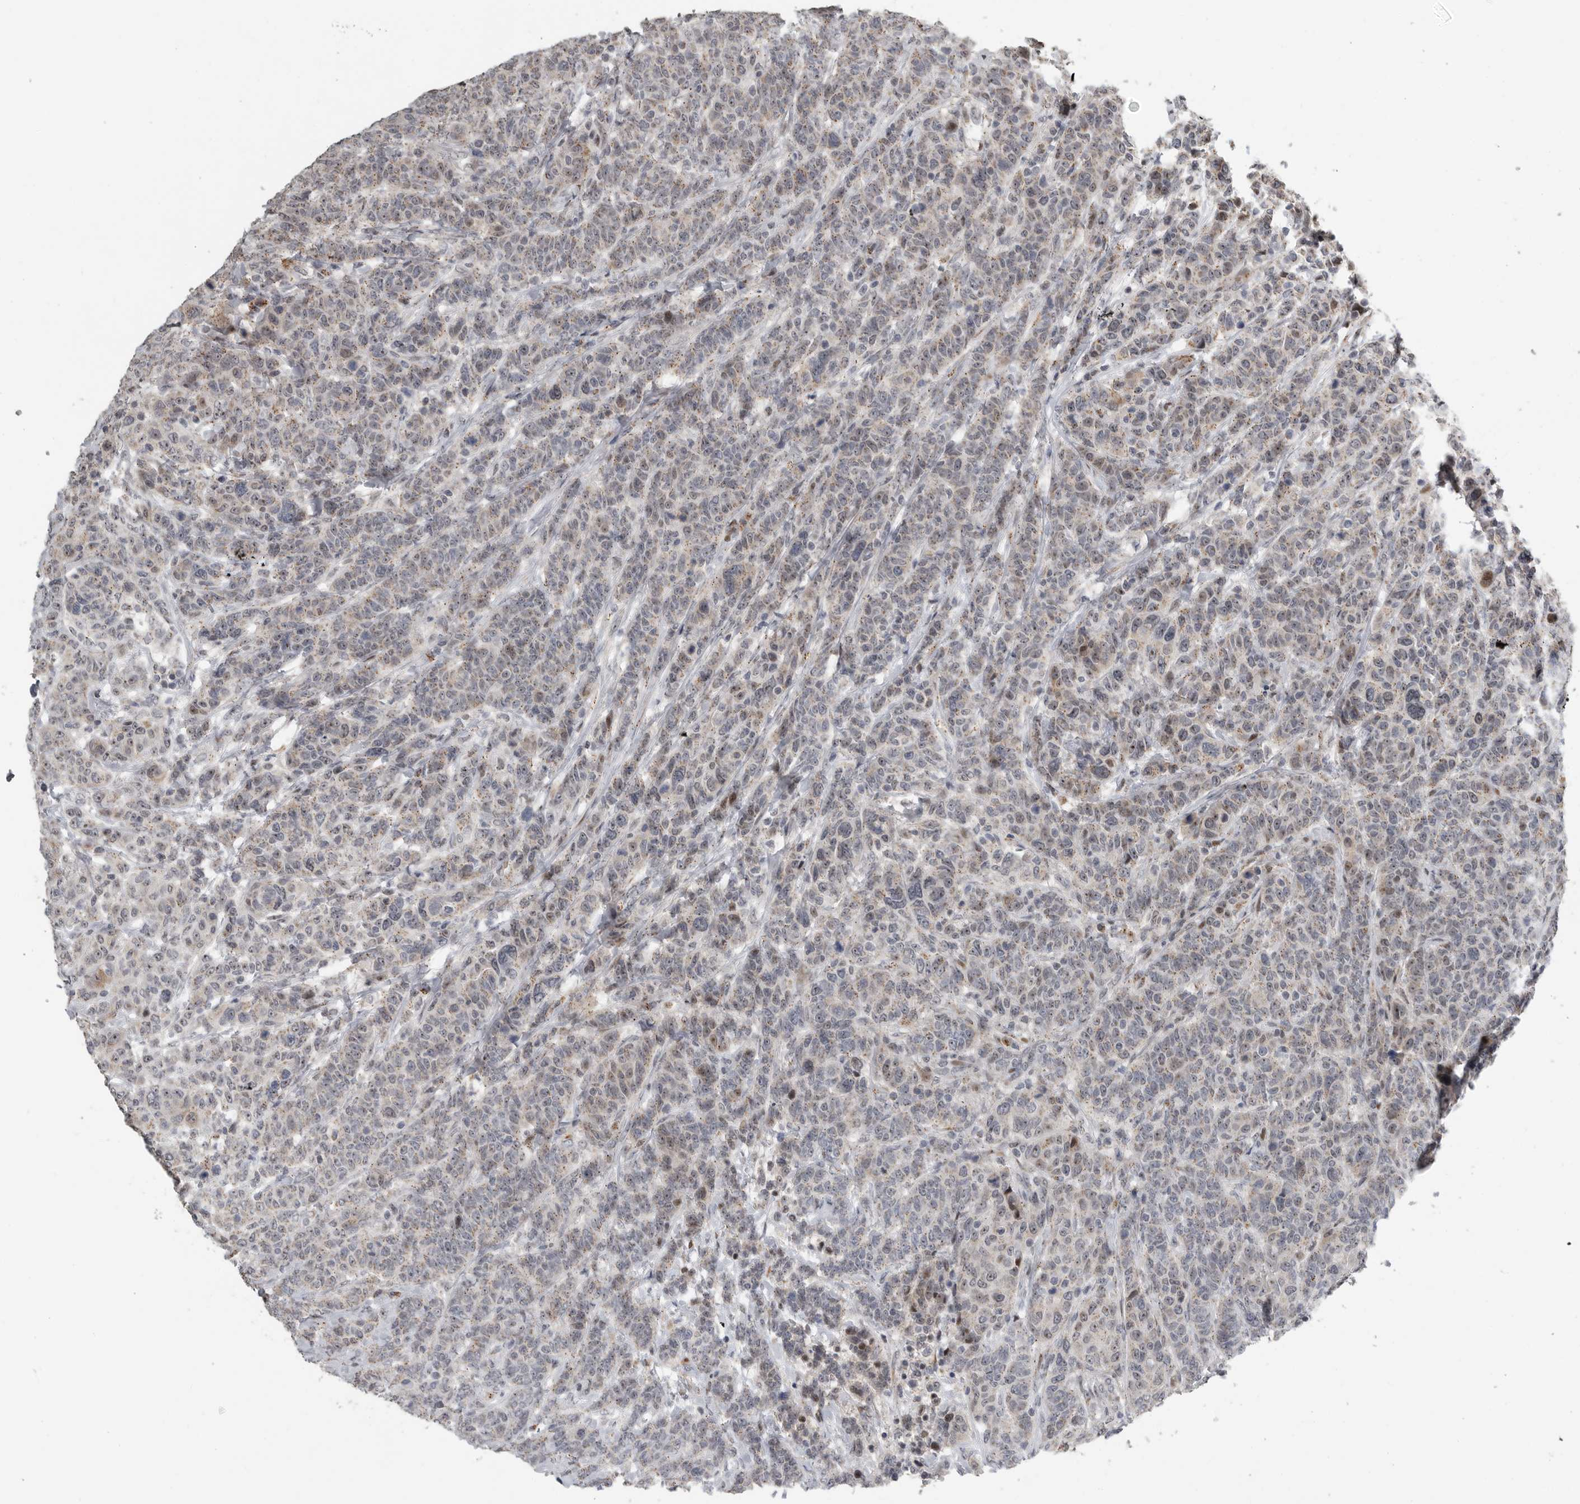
{"staining": {"intensity": "weak", "quantity": ">75%", "location": "cytoplasmic/membranous"}, "tissue": "breast cancer", "cell_type": "Tumor cells", "image_type": "cancer", "snomed": [{"axis": "morphology", "description": "Duct carcinoma"}, {"axis": "topography", "description": "Breast"}], "caption": "High-magnification brightfield microscopy of breast cancer stained with DAB (brown) and counterstained with hematoxylin (blue). tumor cells exhibit weak cytoplasmic/membranous expression is appreciated in about>75% of cells.", "gene": "PCMTD1", "patient": {"sex": "female", "age": 37}}